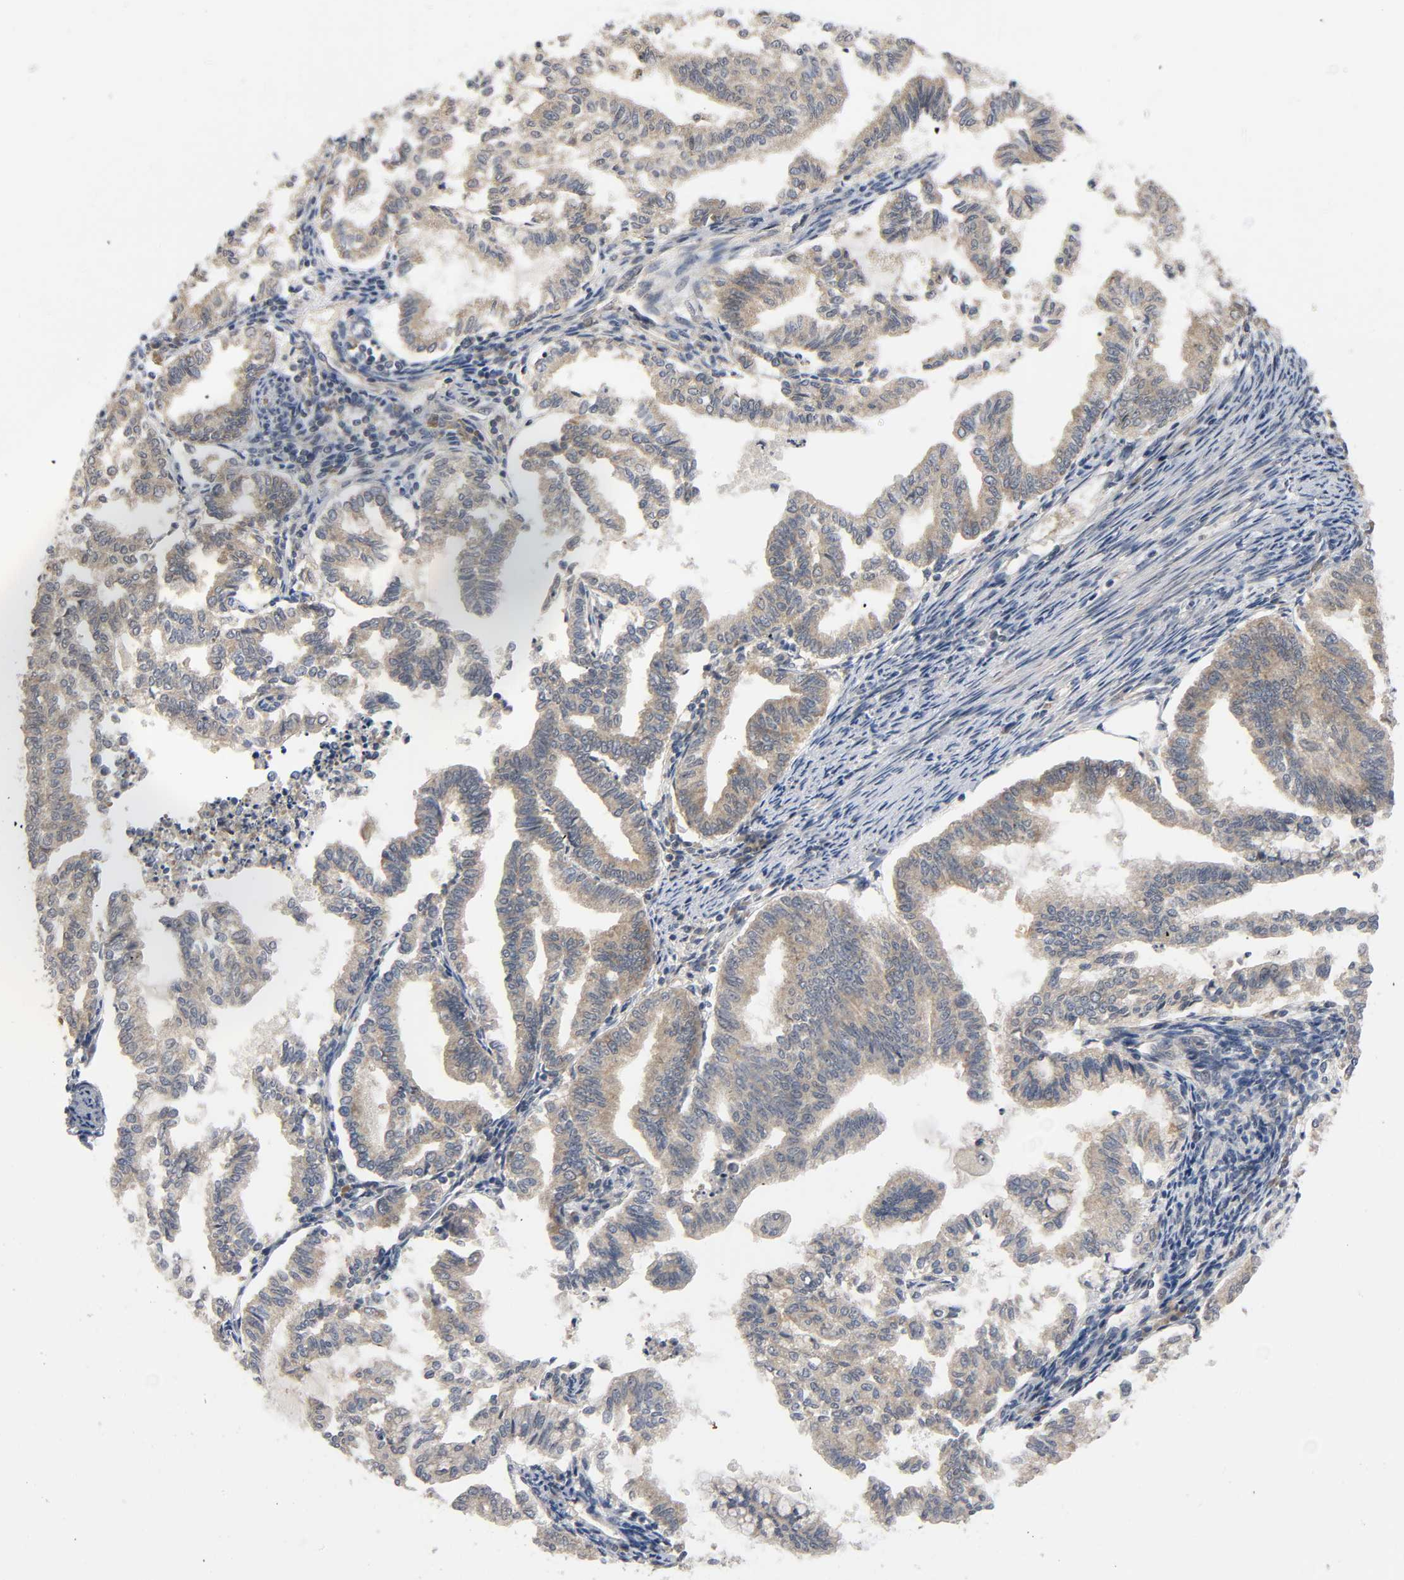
{"staining": {"intensity": "moderate", "quantity": ">75%", "location": "cytoplasmic/membranous"}, "tissue": "endometrial cancer", "cell_type": "Tumor cells", "image_type": "cancer", "snomed": [{"axis": "morphology", "description": "Adenocarcinoma, NOS"}, {"axis": "topography", "description": "Endometrium"}], "caption": "Immunohistochemical staining of human adenocarcinoma (endometrial) displays moderate cytoplasmic/membranous protein expression in about >75% of tumor cells. (Brightfield microscopy of DAB IHC at high magnification).", "gene": "MAPK8", "patient": {"sex": "female", "age": 79}}